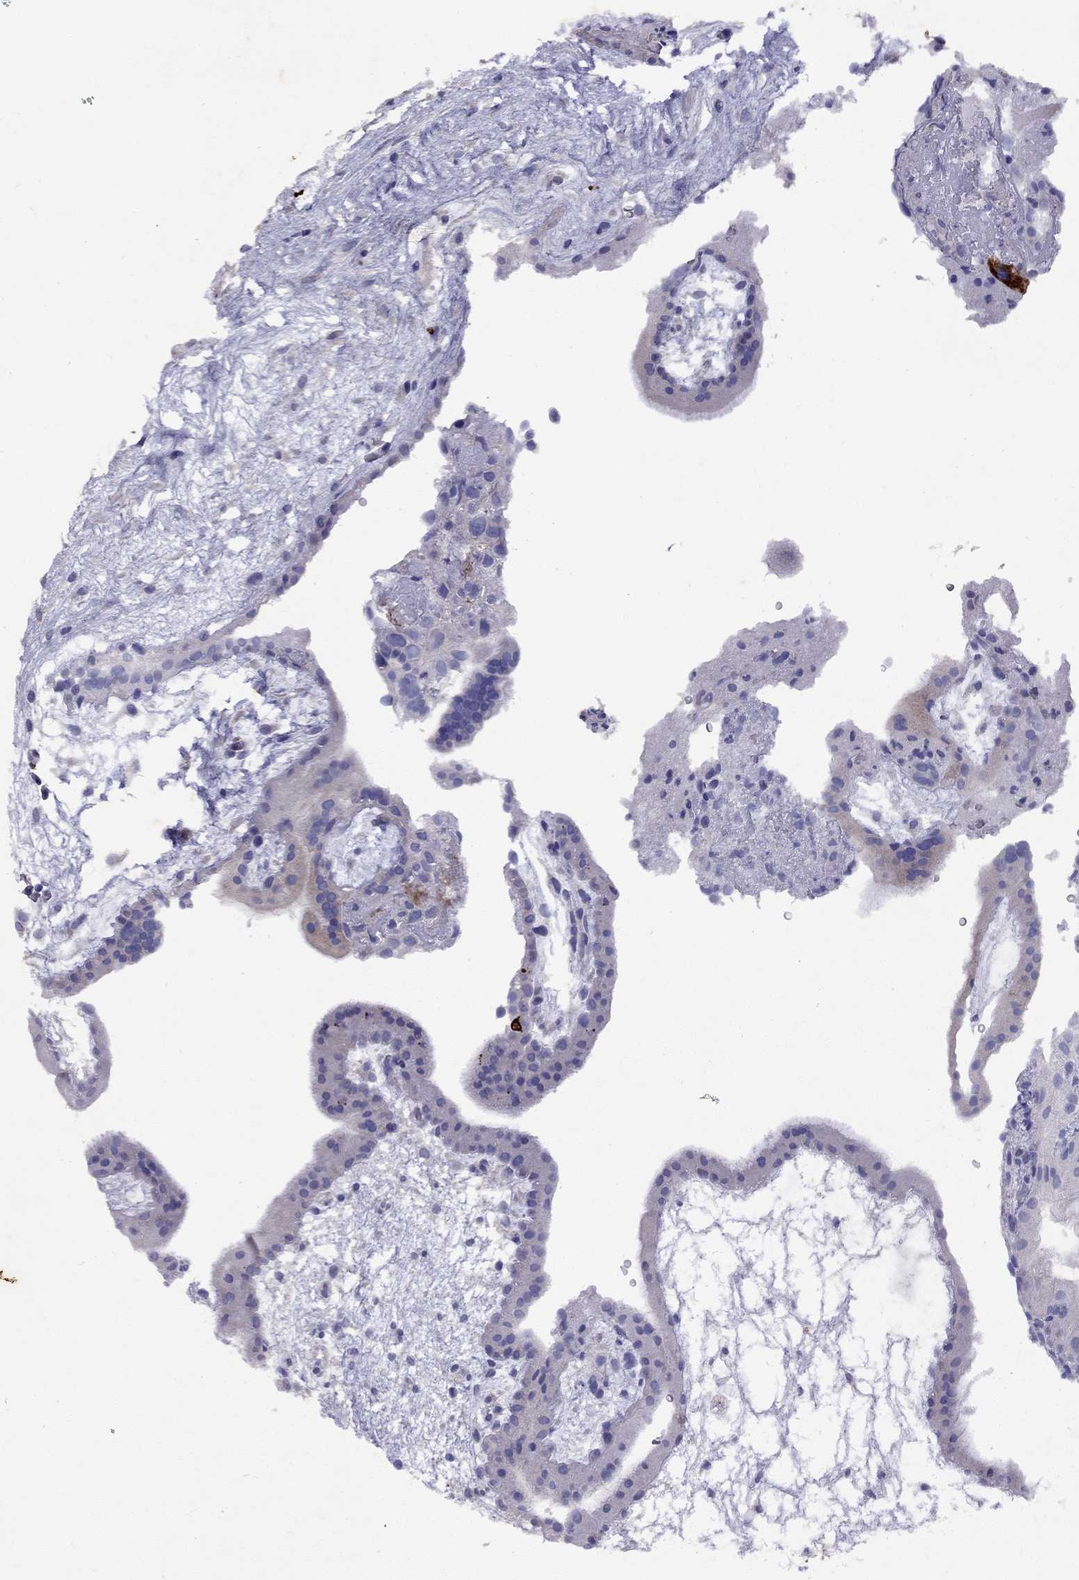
{"staining": {"intensity": "negative", "quantity": "none", "location": "none"}, "tissue": "placenta", "cell_type": "Decidual cells", "image_type": "normal", "snomed": [{"axis": "morphology", "description": "Normal tissue, NOS"}, {"axis": "topography", "description": "Placenta"}], "caption": "This is an IHC photomicrograph of benign placenta. There is no positivity in decidual cells.", "gene": "GNAT3", "patient": {"sex": "female", "age": 19}}